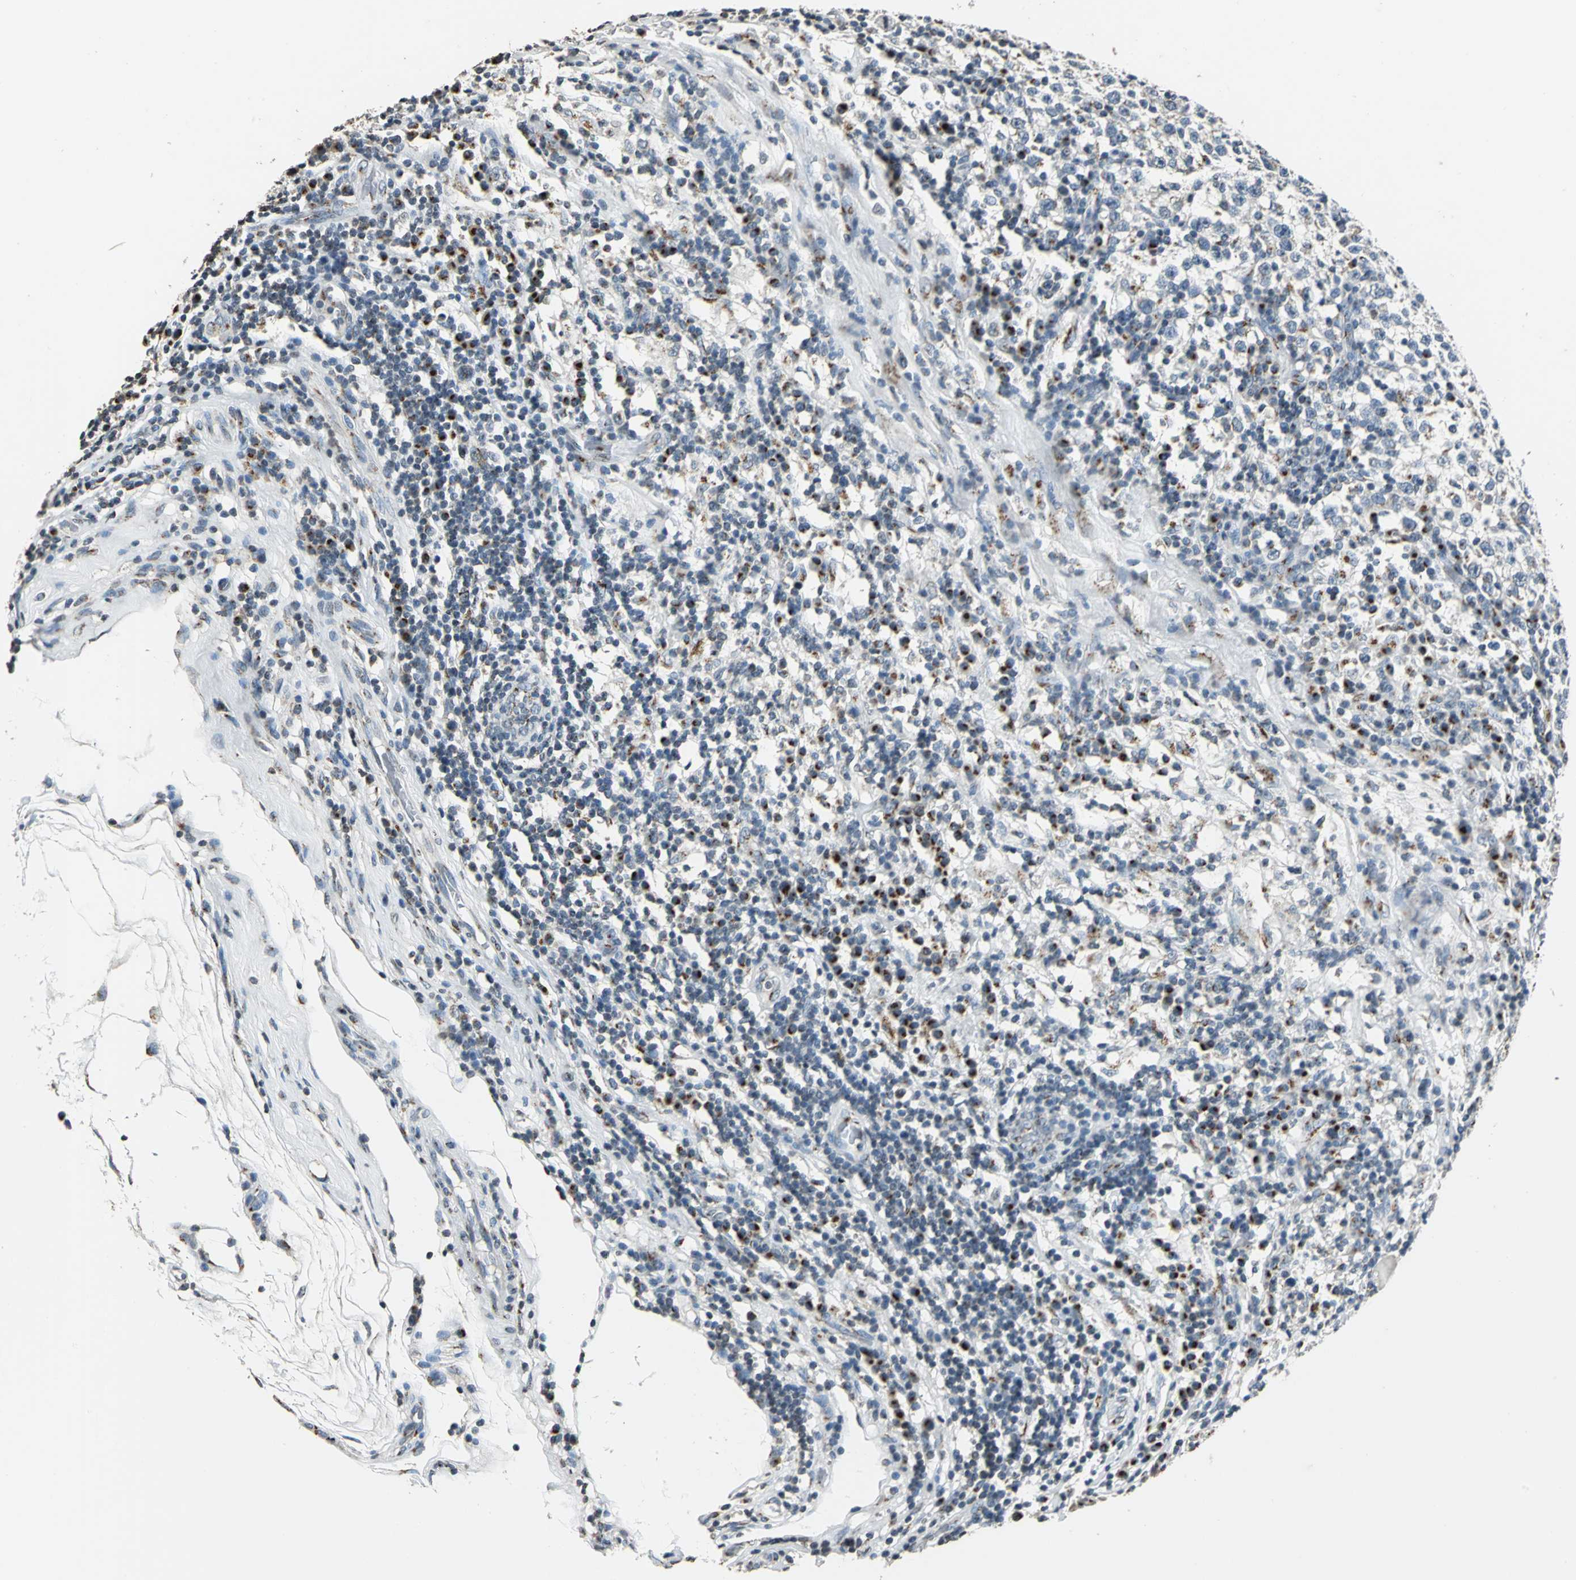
{"staining": {"intensity": "weak", "quantity": "25%-75%", "location": "cytoplasmic/membranous"}, "tissue": "testis cancer", "cell_type": "Tumor cells", "image_type": "cancer", "snomed": [{"axis": "morphology", "description": "Seminoma, NOS"}, {"axis": "topography", "description": "Testis"}], "caption": "Protein staining of seminoma (testis) tissue reveals weak cytoplasmic/membranous positivity in approximately 25%-75% of tumor cells. Immunohistochemistry (ihc) stains the protein in brown and the nuclei are stained blue.", "gene": "TMEM115", "patient": {"sex": "male", "age": 43}}